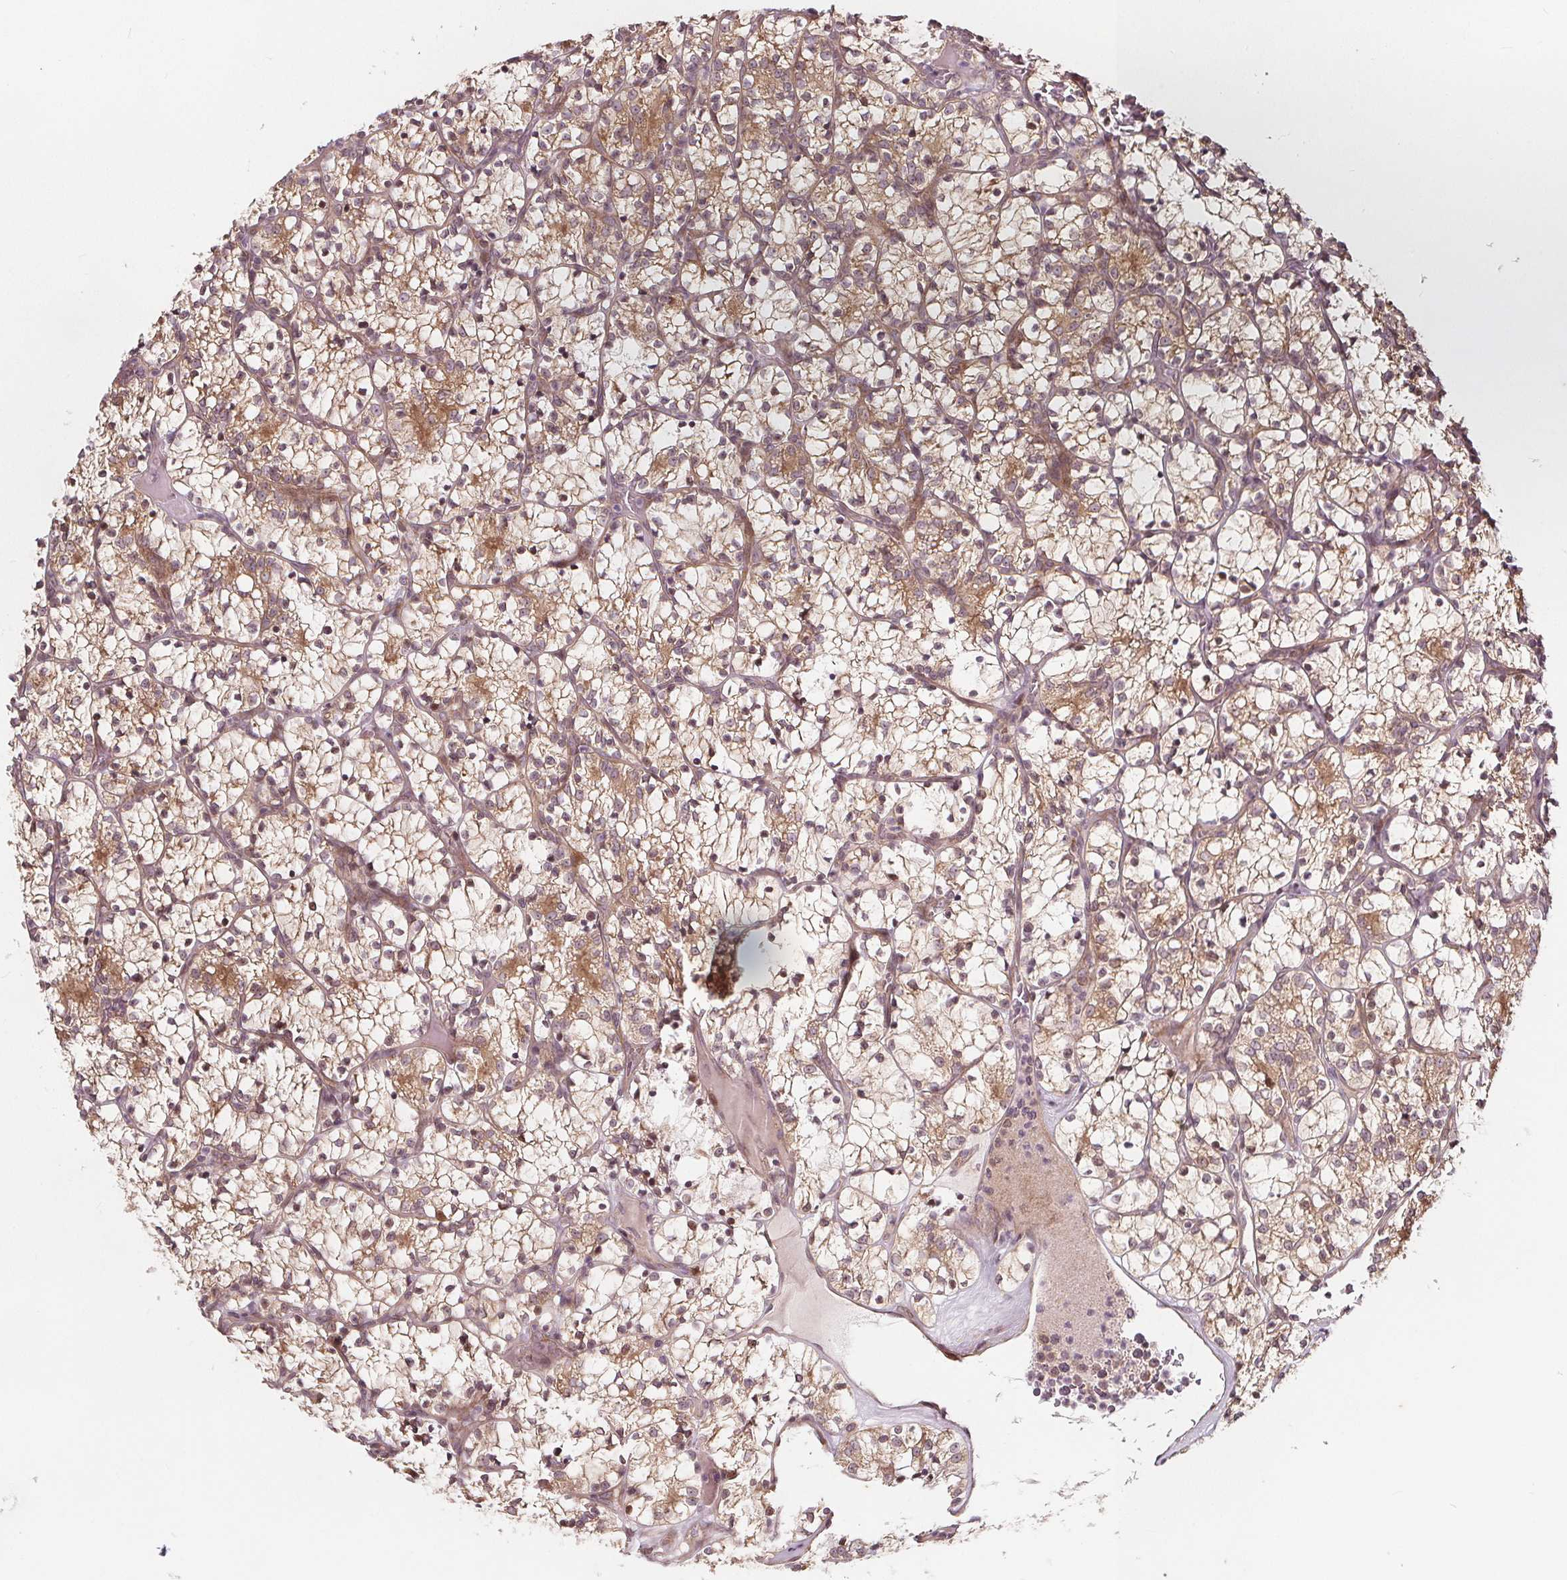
{"staining": {"intensity": "moderate", "quantity": "<25%", "location": "nuclear"}, "tissue": "renal cancer", "cell_type": "Tumor cells", "image_type": "cancer", "snomed": [{"axis": "morphology", "description": "Adenocarcinoma, NOS"}, {"axis": "topography", "description": "Kidney"}], "caption": "Human renal cancer stained with a protein marker exhibits moderate staining in tumor cells.", "gene": "AKT1S1", "patient": {"sex": "female", "age": 69}}